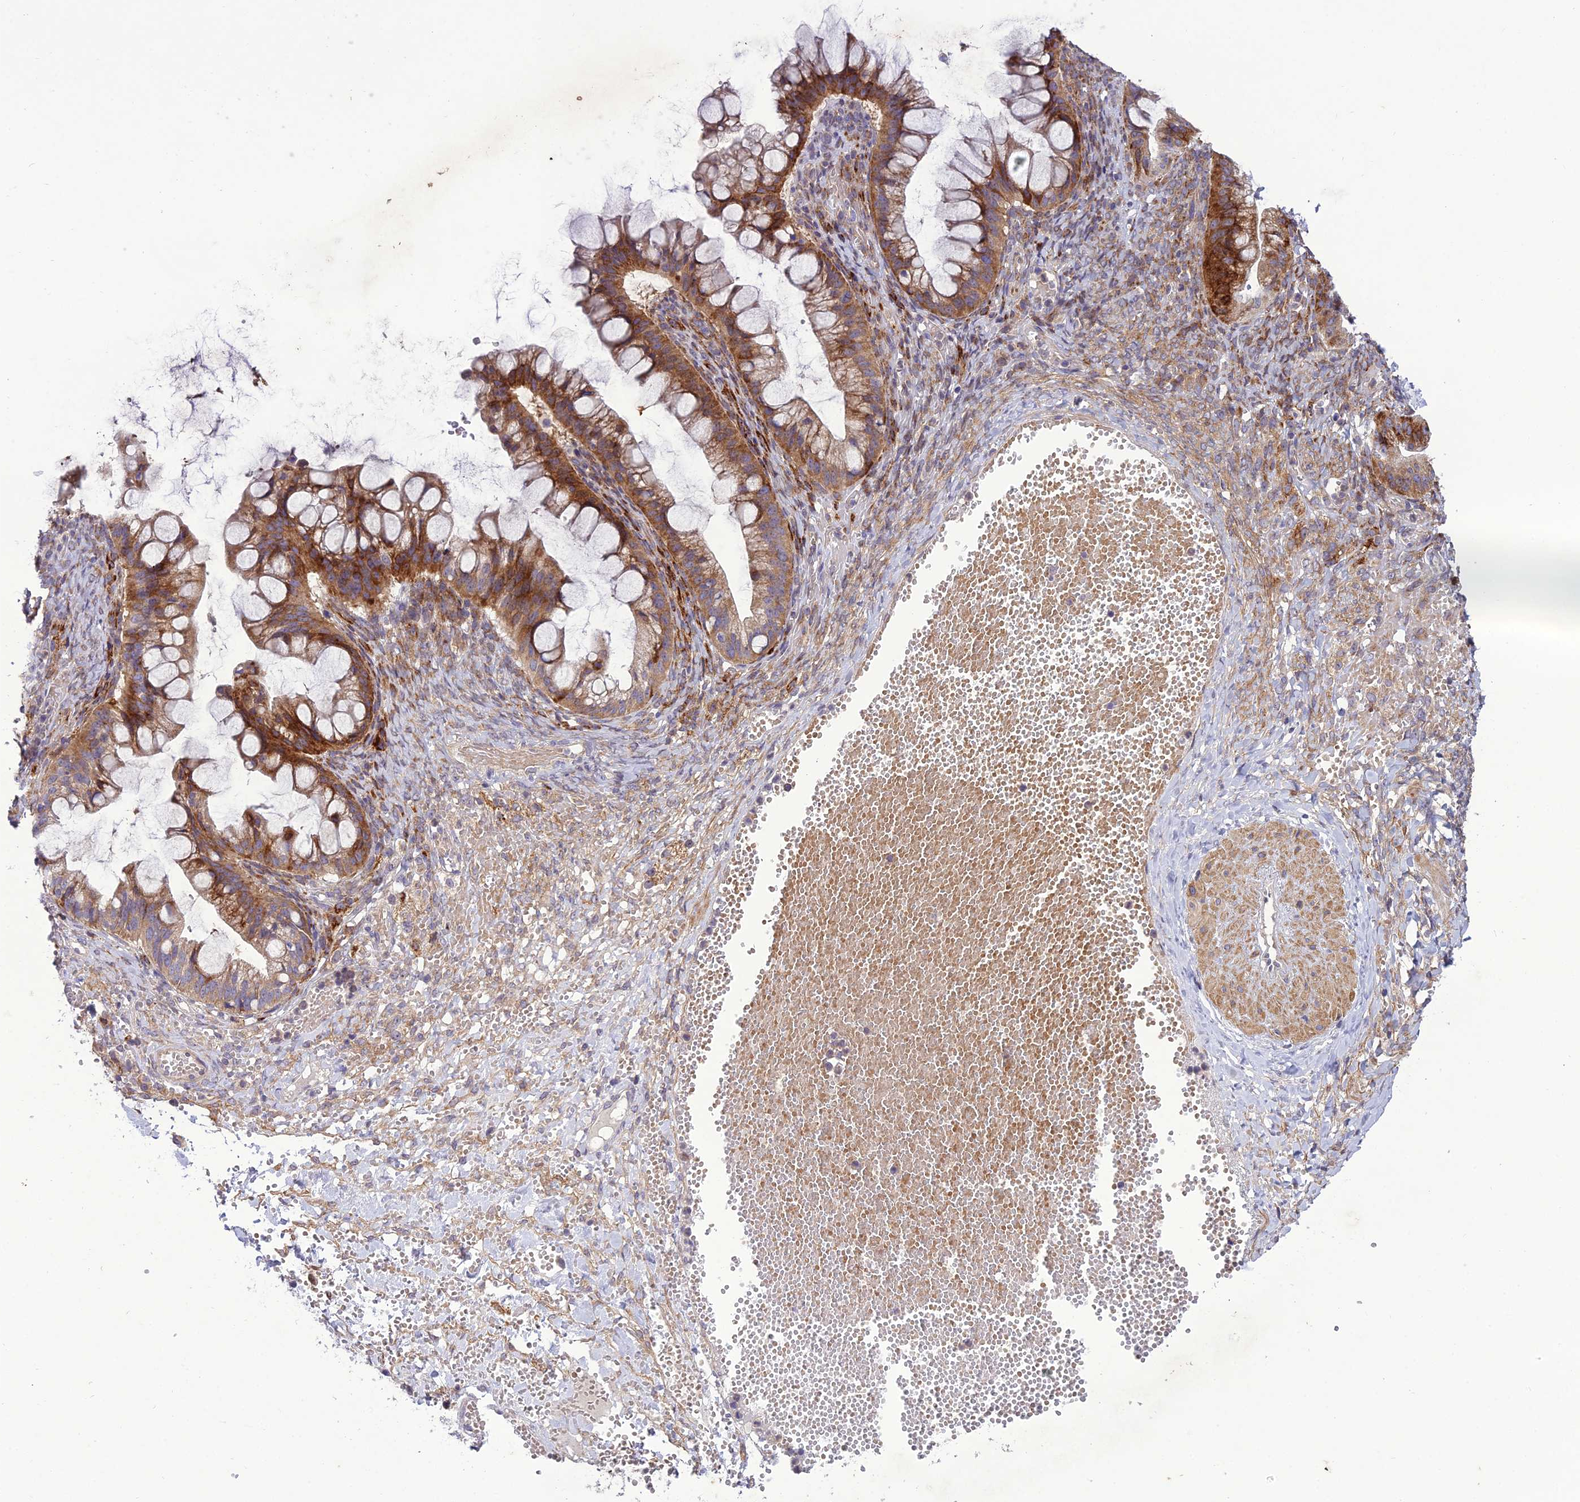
{"staining": {"intensity": "moderate", "quantity": "25%-75%", "location": "cytoplasmic/membranous"}, "tissue": "ovarian cancer", "cell_type": "Tumor cells", "image_type": "cancer", "snomed": [{"axis": "morphology", "description": "Cystadenocarcinoma, mucinous, NOS"}, {"axis": "topography", "description": "Ovary"}], "caption": "Ovarian cancer (mucinous cystadenocarcinoma) stained with DAB (3,3'-diaminobenzidine) IHC demonstrates medium levels of moderate cytoplasmic/membranous positivity in about 25%-75% of tumor cells. (DAB (3,3'-diaminobenzidine) IHC, brown staining for protein, blue staining for nuclei).", "gene": "CENPL", "patient": {"sex": "female", "age": 73}}